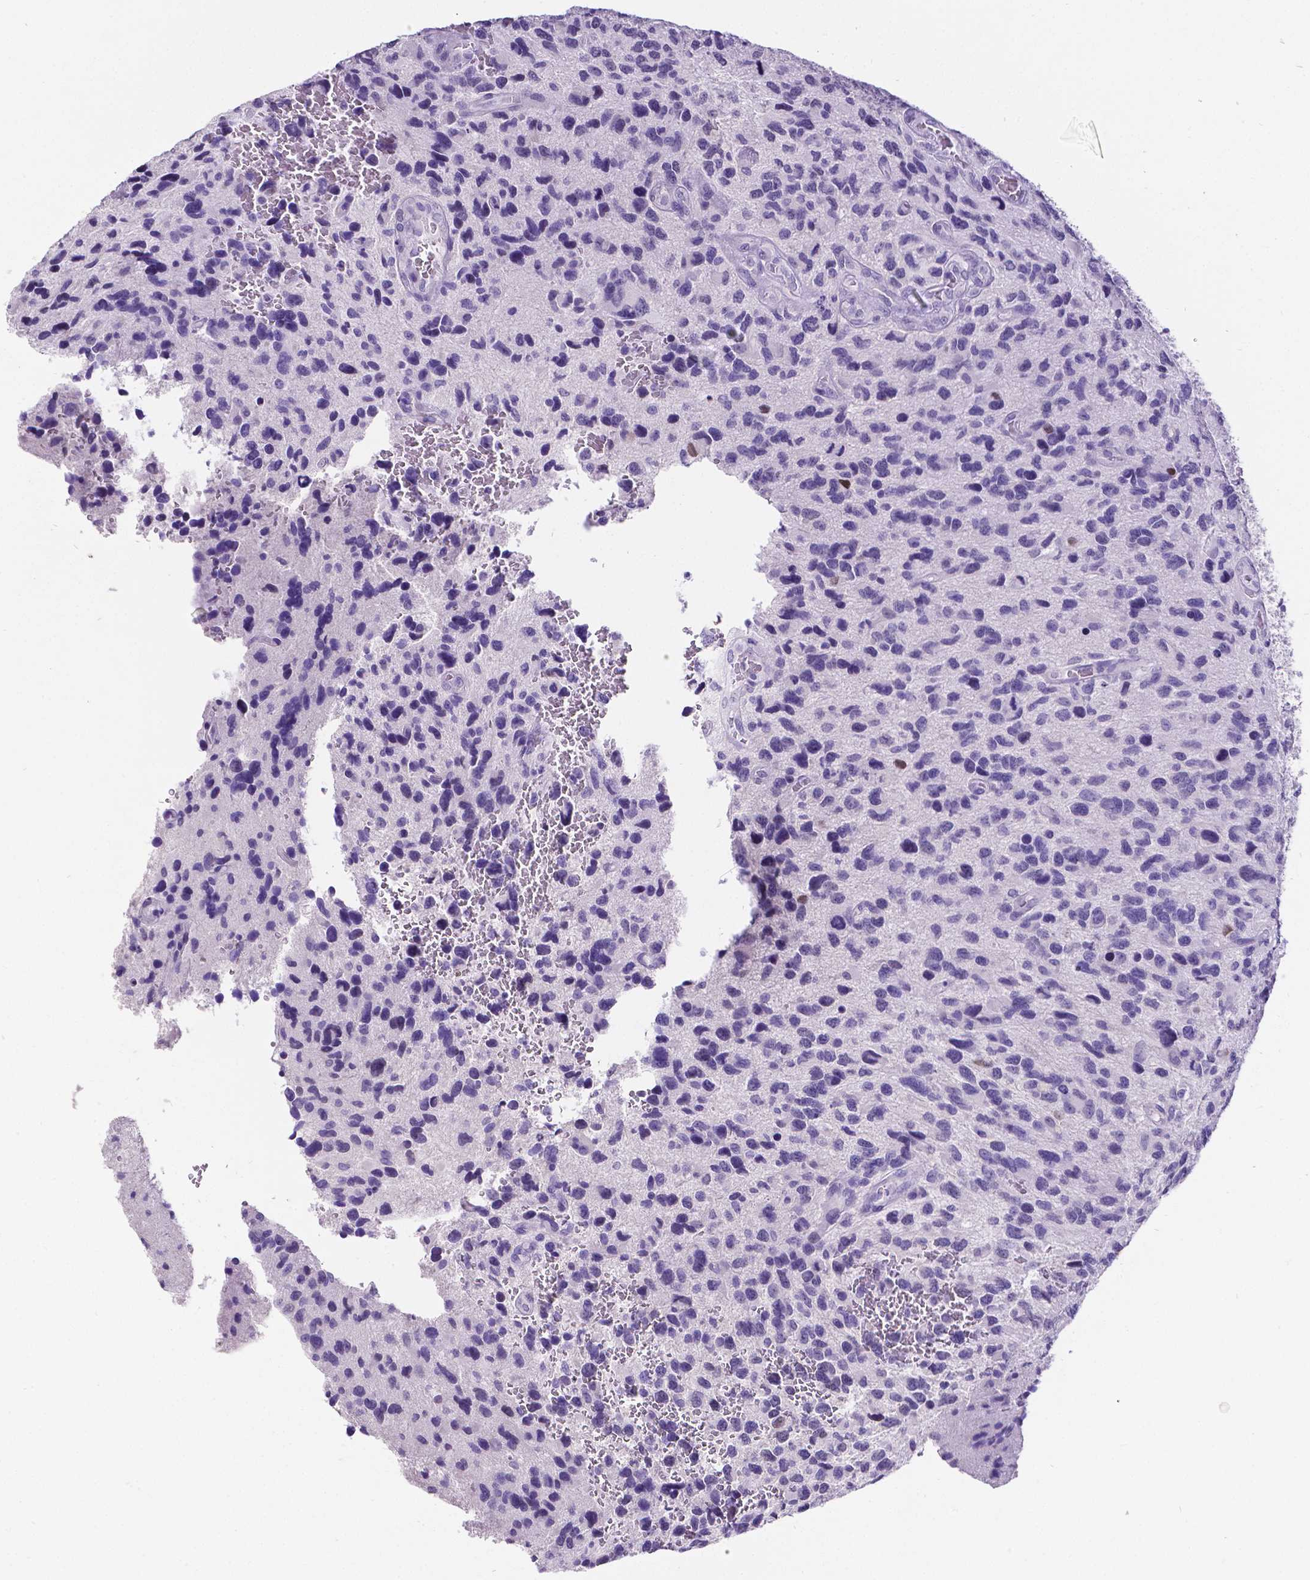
{"staining": {"intensity": "negative", "quantity": "none", "location": "none"}, "tissue": "glioma", "cell_type": "Tumor cells", "image_type": "cancer", "snomed": [{"axis": "morphology", "description": "Glioma, malignant, NOS"}, {"axis": "morphology", "description": "Glioma, malignant, High grade"}, {"axis": "topography", "description": "Brain"}], "caption": "Immunohistochemical staining of malignant glioma (high-grade) shows no significant staining in tumor cells.", "gene": "SATB2", "patient": {"sex": "female", "age": 71}}